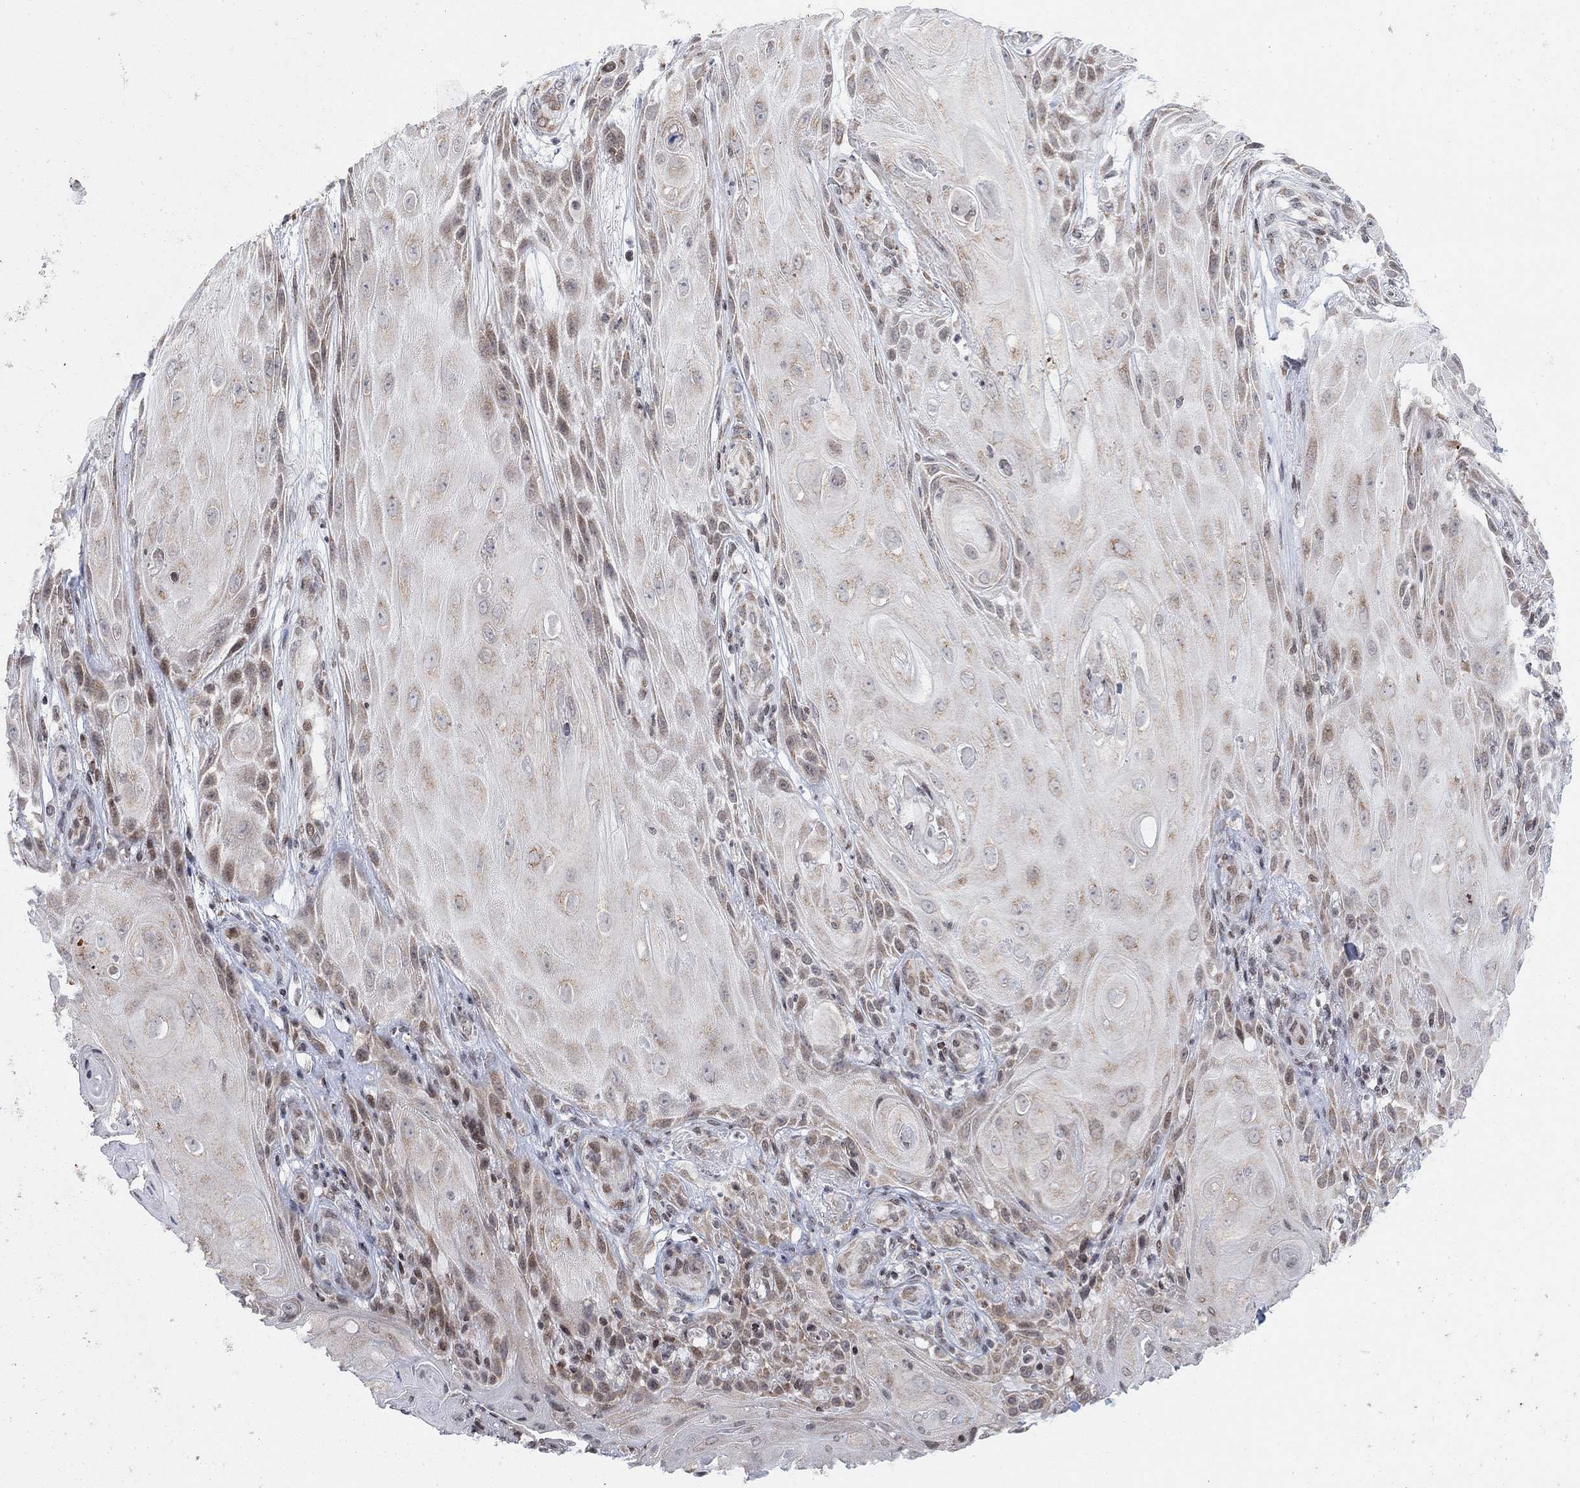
{"staining": {"intensity": "weak", "quantity": "<25%", "location": "cytoplasmic/membranous"}, "tissue": "skin cancer", "cell_type": "Tumor cells", "image_type": "cancer", "snomed": [{"axis": "morphology", "description": "Squamous cell carcinoma, NOS"}, {"axis": "topography", "description": "Skin"}], "caption": "IHC image of neoplastic tissue: skin cancer (squamous cell carcinoma) stained with DAB reveals no significant protein positivity in tumor cells.", "gene": "ABHD14A", "patient": {"sex": "male", "age": 62}}